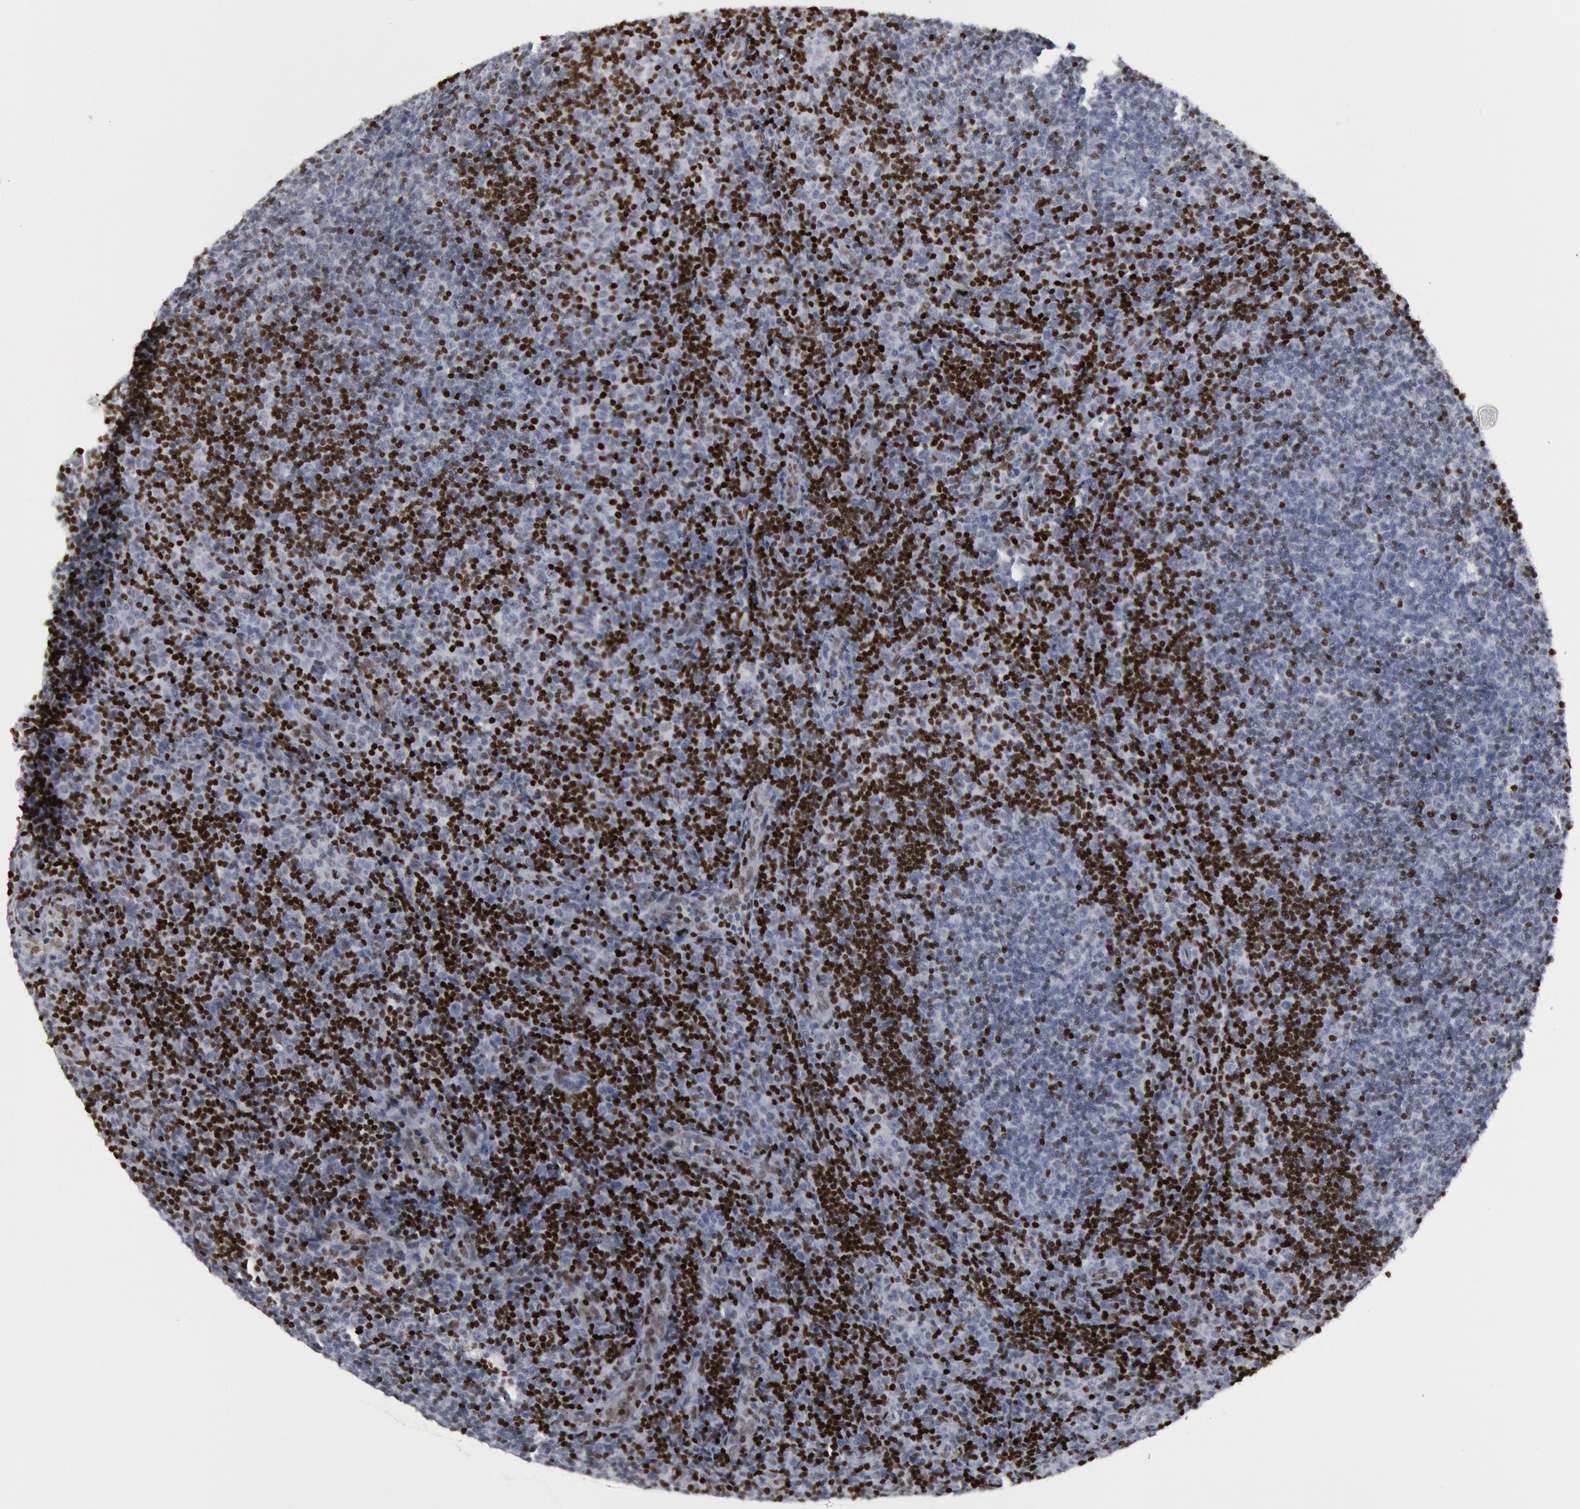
{"staining": {"intensity": "moderate", "quantity": "25%-75%", "location": "nuclear"}, "tissue": "lymphoma", "cell_type": "Tumor cells", "image_type": "cancer", "snomed": [{"axis": "morphology", "description": "Malignant lymphoma, non-Hodgkin's type, Low grade"}, {"axis": "topography", "description": "Lymph node"}], "caption": "Lymphoma was stained to show a protein in brown. There is medium levels of moderate nuclear positivity in approximately 25%-75% of tumor cells.", "gene": "MECP2", "patient": {"sex": "male", "age": 49}}